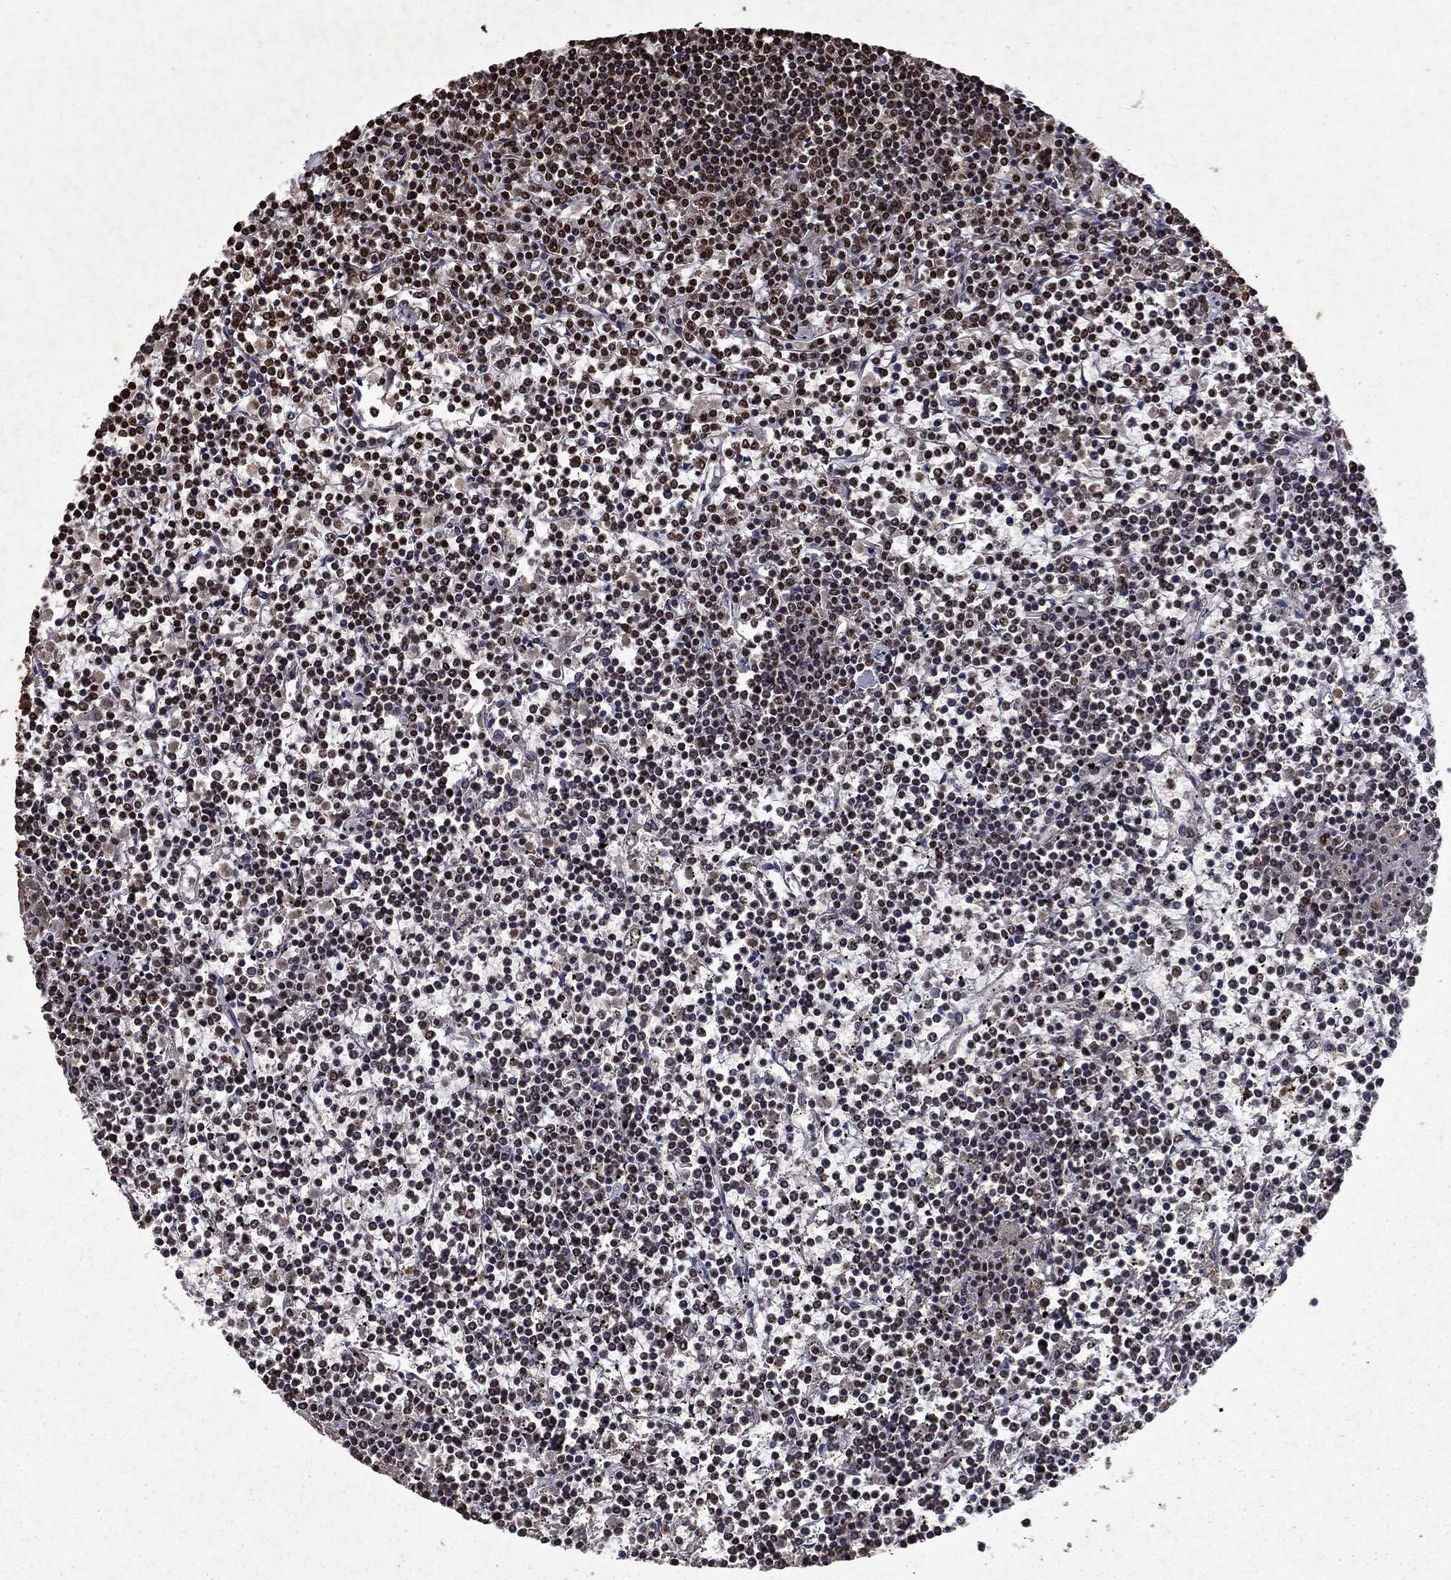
{"staining": {"intensity": "negative", "quantity": "none", "location": "none"}, "tissue": "lymphoma", "cell_type": "Tumor cells", "image_type": "cancer", "snomed": [{"axis": "morphology", "description": "Malignant lymphoma, non-Hodgkin's type, Low grade"}, {"axis": "topography", "description": "Spleen"}], "caption": "This is an immunohistochemistry (IHC) micrograph of human lymphoma. There is no expression in tumor cells.", "gene": "PIN4", "patient": {"sex": "female", "age": 19}}